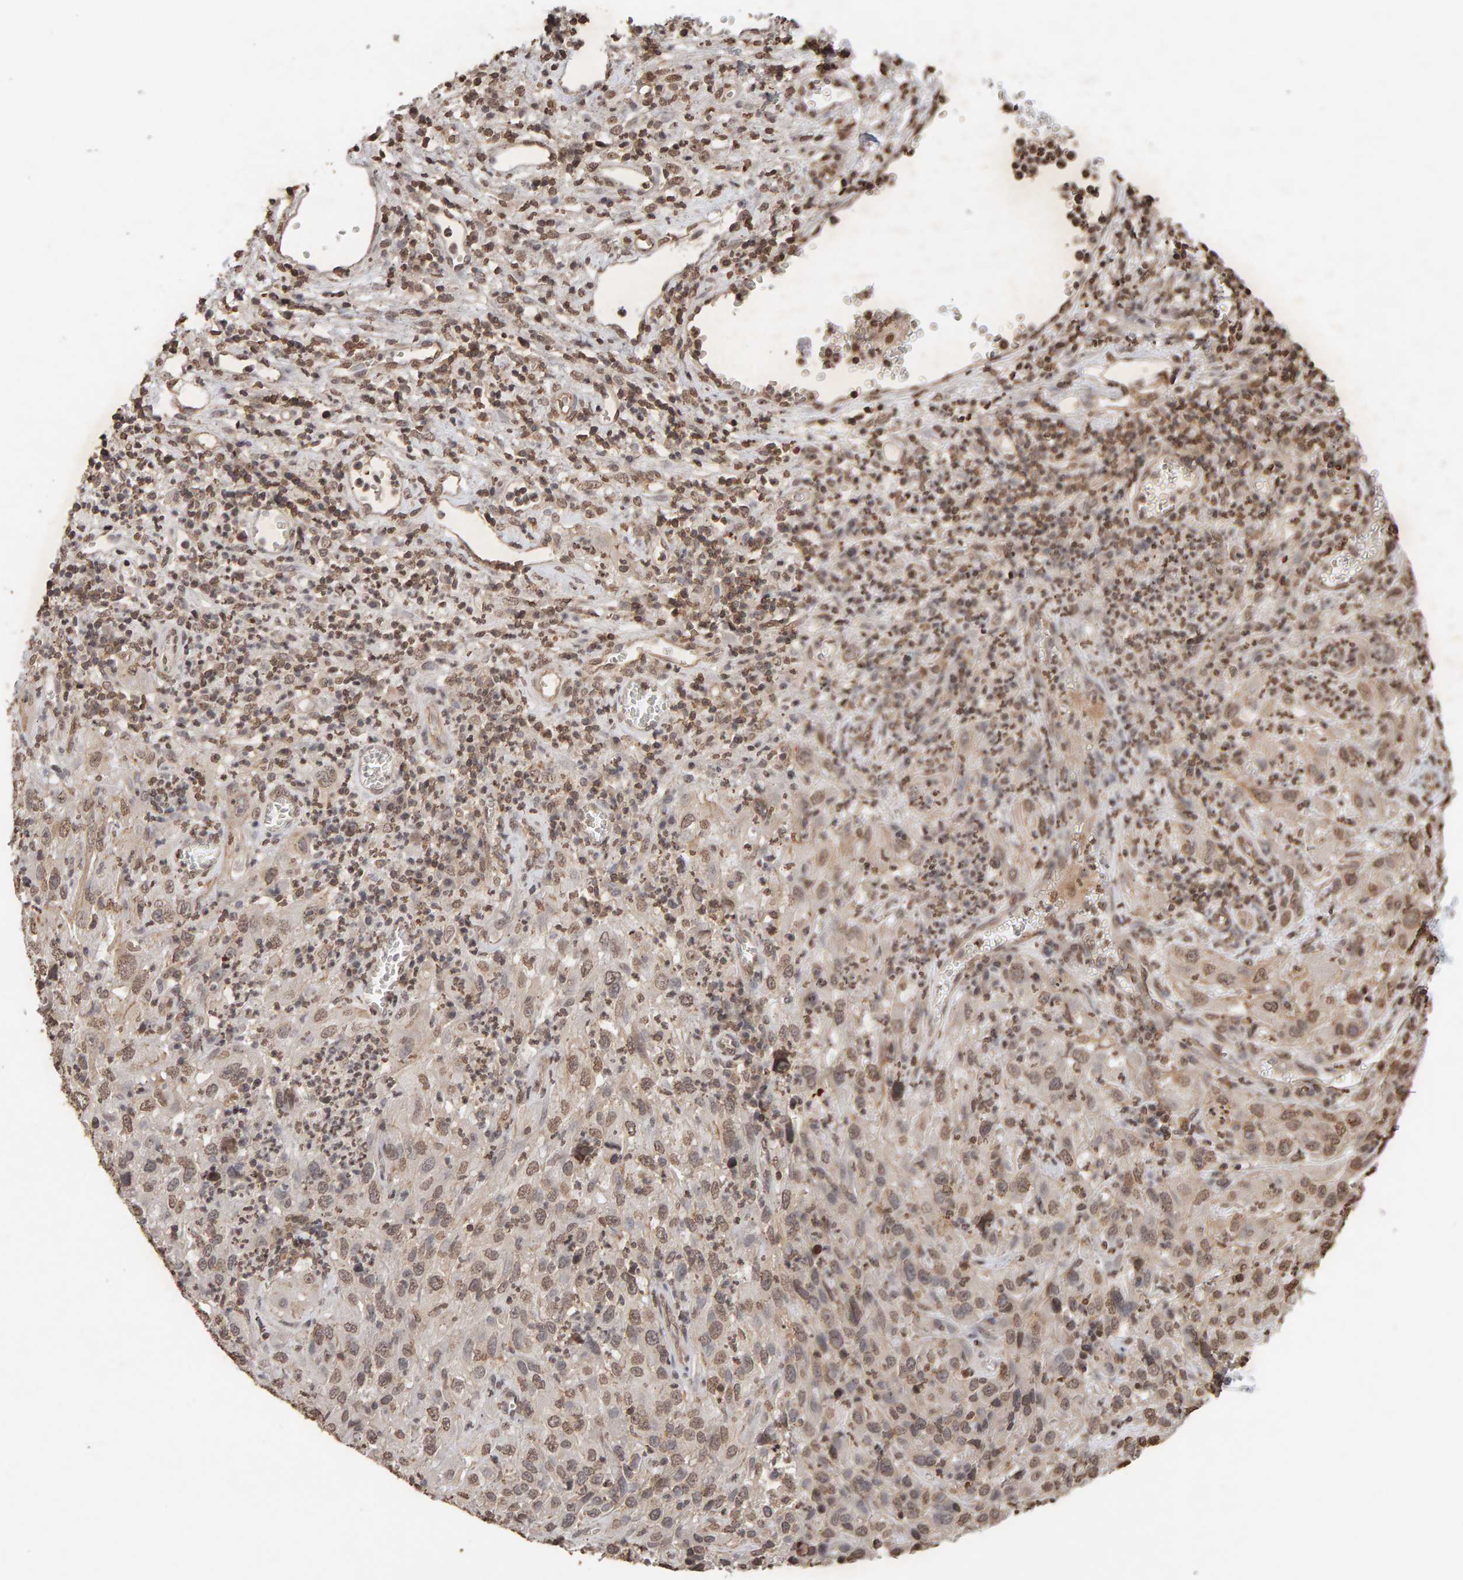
{"staining": {"intensity": "weak", "quantity": ">75%", "location": "cytoplasmic/membranous,nuclear"}, "tissue": "cervical cancer", "cell_type": "Tumor cells", "image_type": "cancer", "snomed": [{"axis": "morphology", "description": "Squamous cell carcinoma, NOS"}, {"axis": "topography", "description": "Cervix"}], "caption": "This photomicrograph displays cervical squamous cell carcinoma stained with IHC to label a protein in brown. The cytoplasmic/membranous and nuclear of tumor cells show weak positivity for the protein. Nuclei are counter-stained blue.", "gene": "DNAJB5", "patient": {"sex": "female", "age": 32}}